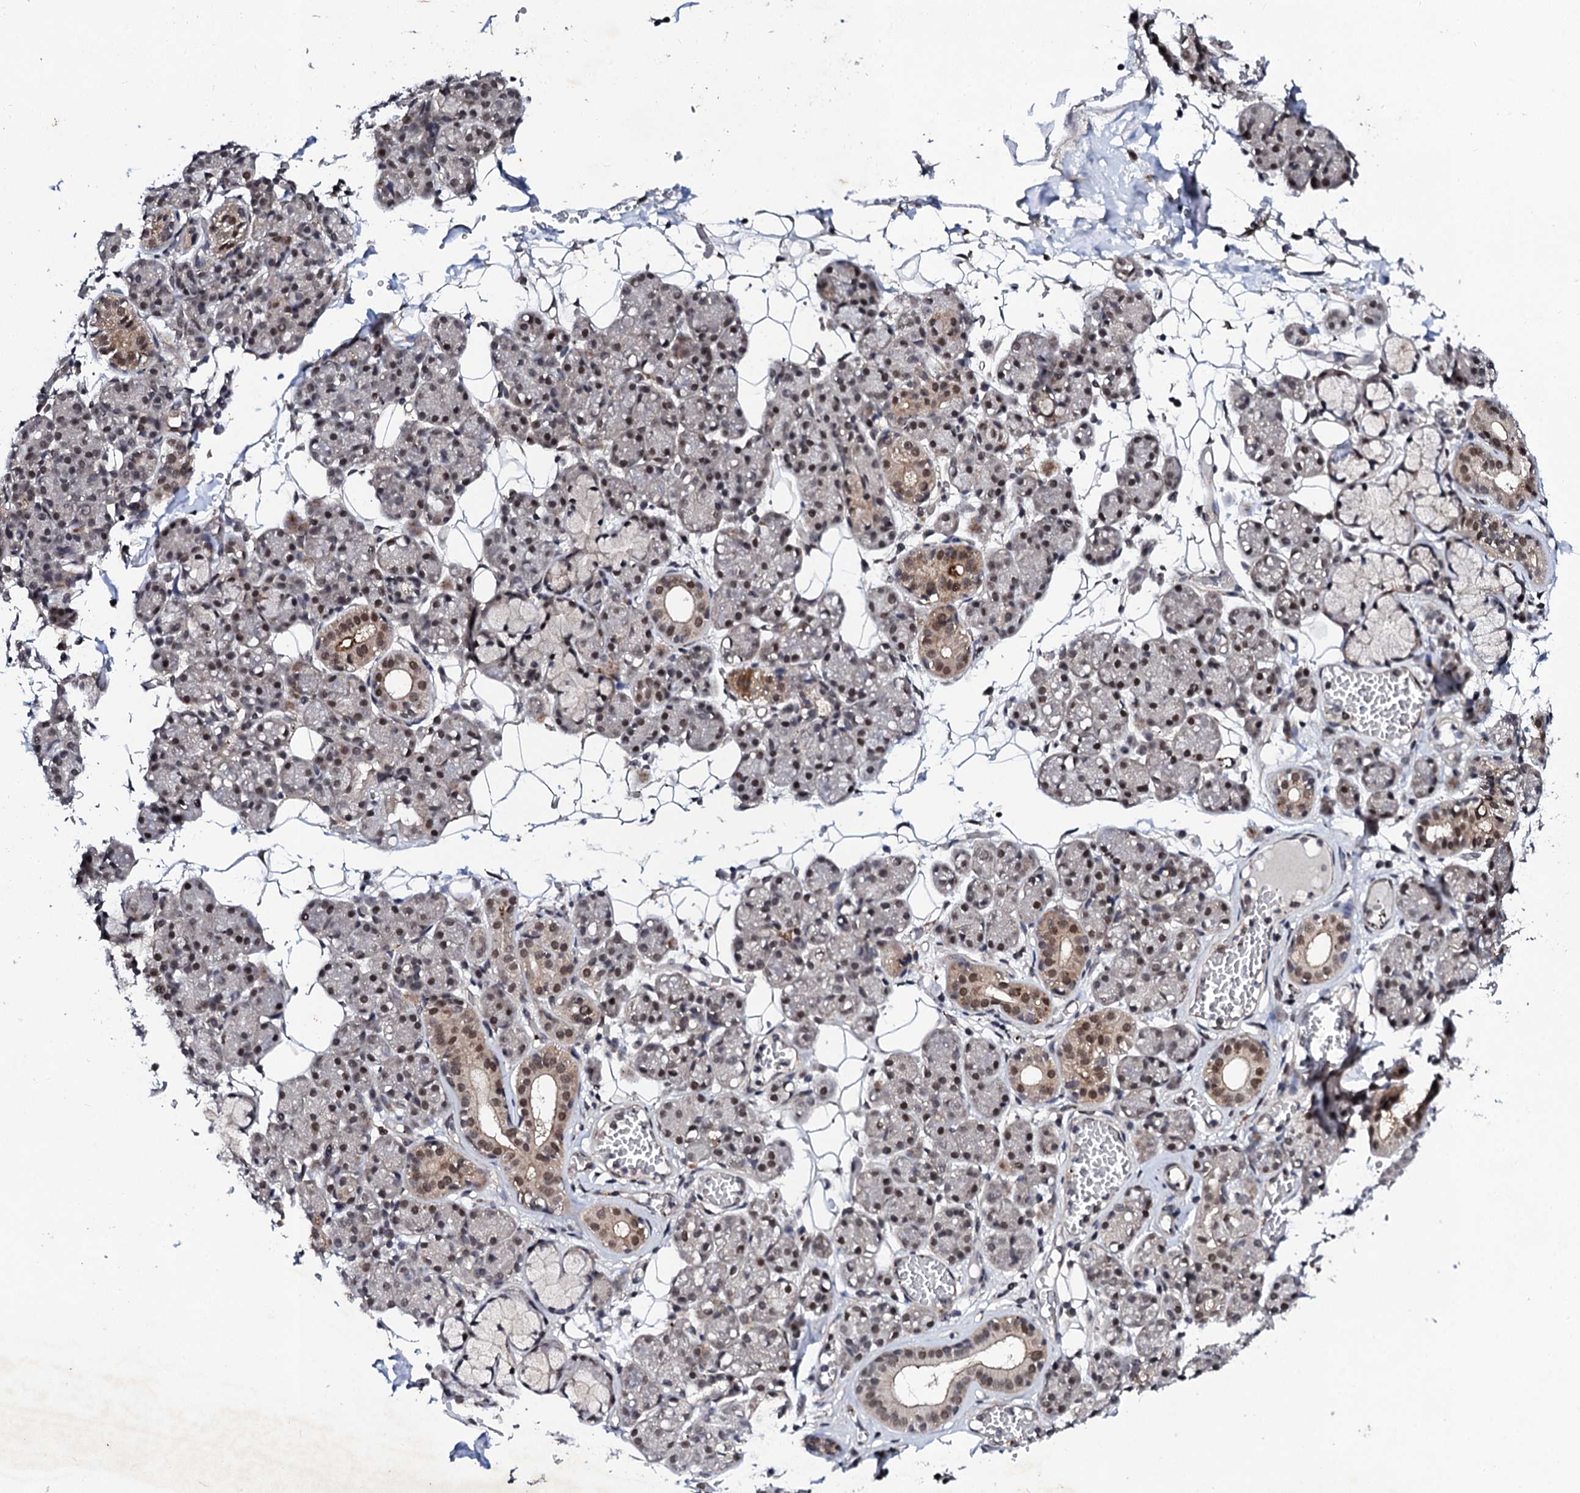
{"staining": {"intensity": "strong", "quantity": ">75%", "location": "nuclear"}, "tissue": "salivary gland", "cell_type": "Glandular cells", "image_type": "normal", "snomed": [{"axis": "morphology", "description": "Normal tissue, NOS"}, {"axis": "topography", "description": "Salivary gland"}], "caption": "Human salivary gland stained with a brown dye reveals strong nuclear positive positivity in about >75% of glandular cells.", "gene": "CSTF3", "patient": {"sex": "male", "age": 63}}